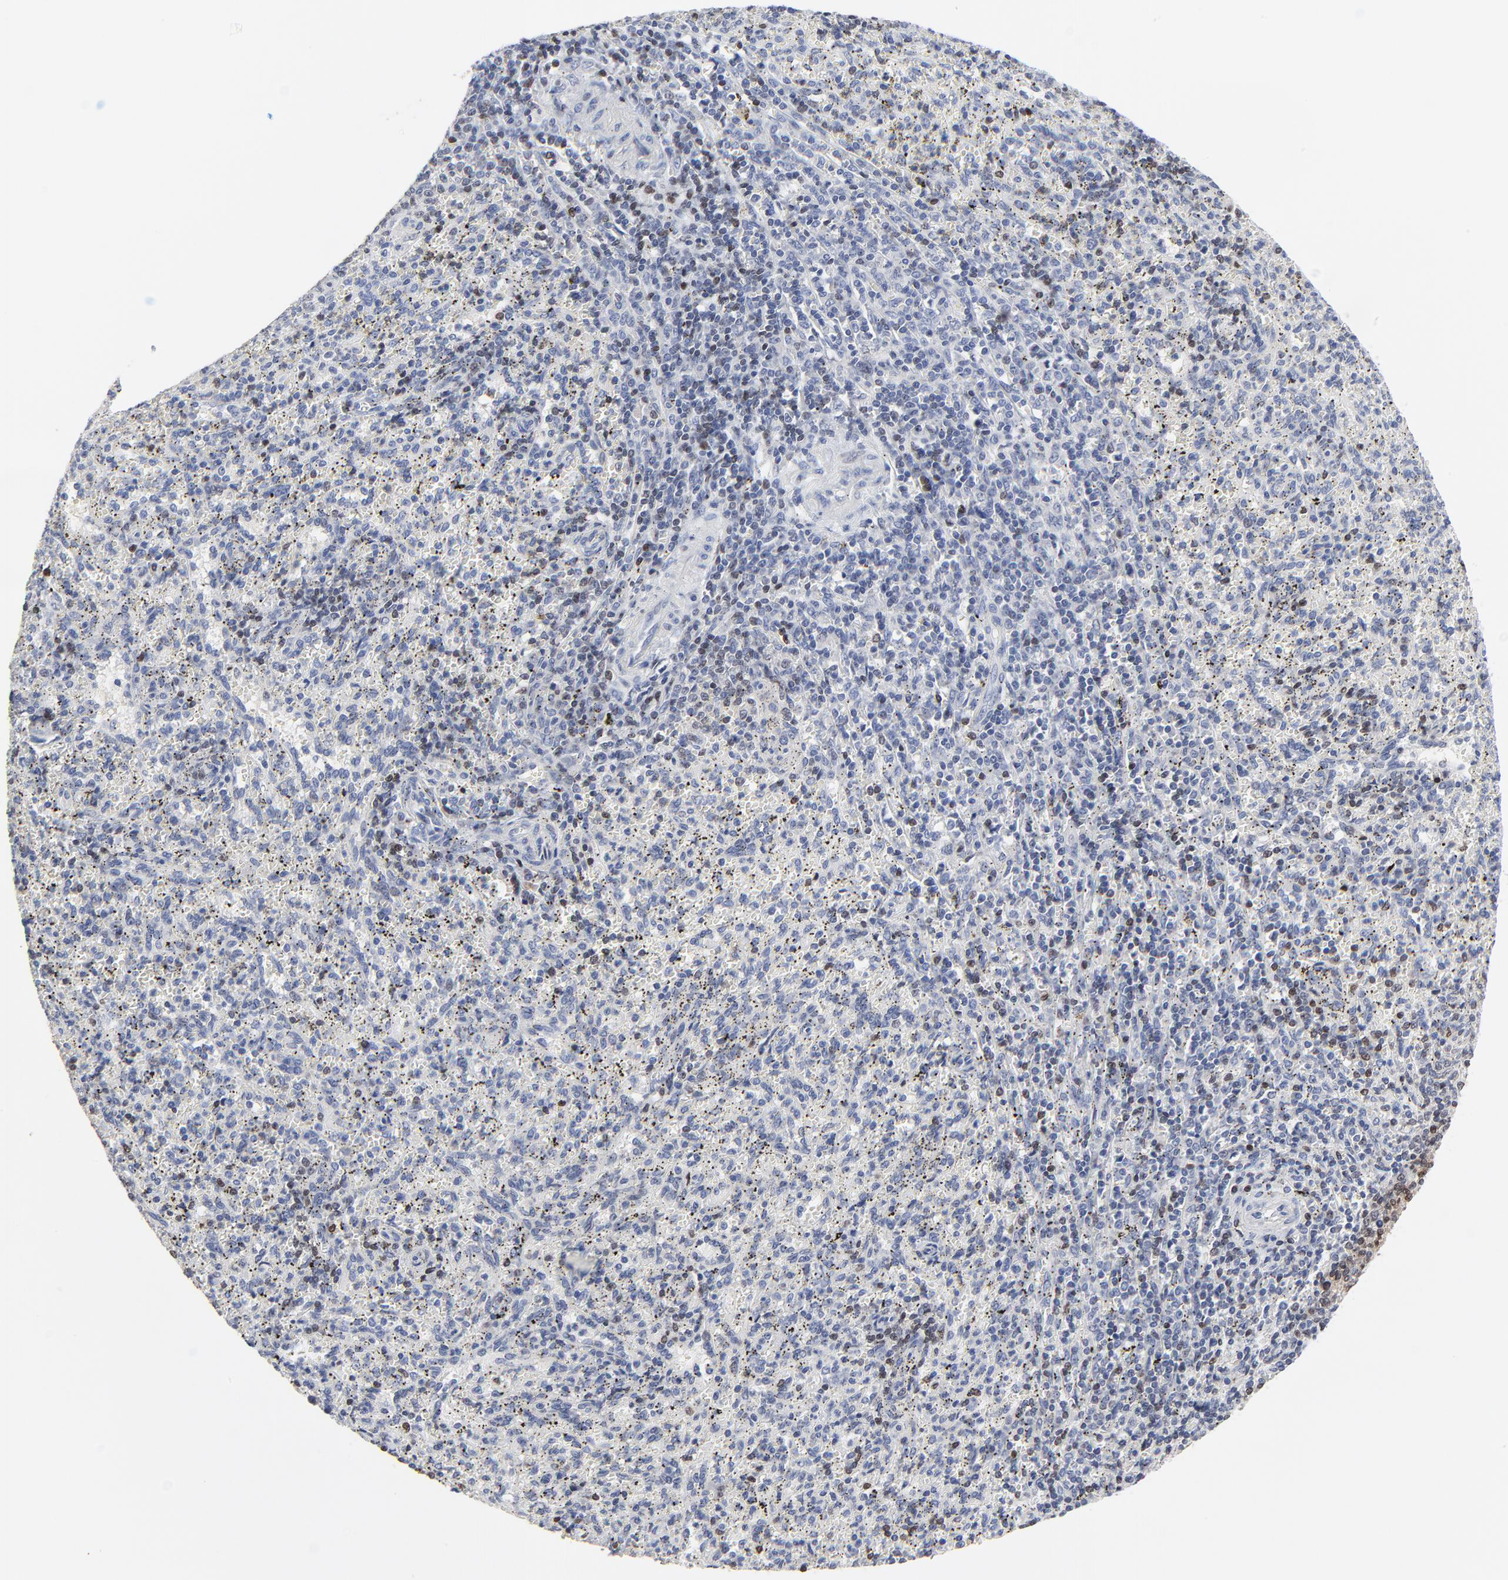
{"staining": {"intensity": "weak", "quantity": "<25%", "location": "nuclear"}, "tissue": "spleen", "cell_type": "Cells in red pulp", "image_type": "normal", "snomed": [{"axis": "morphology", "description": "Normal tissue, NOS"}, {"axis": "topography", "description": "Spleen"}], "caption": "This is an immunohistochemistry photomicrograph of benign human spleen. There is no staining in cells in red pulp.", "gene": "LNX1", "patient": {"sex": "female", "age": 10}}